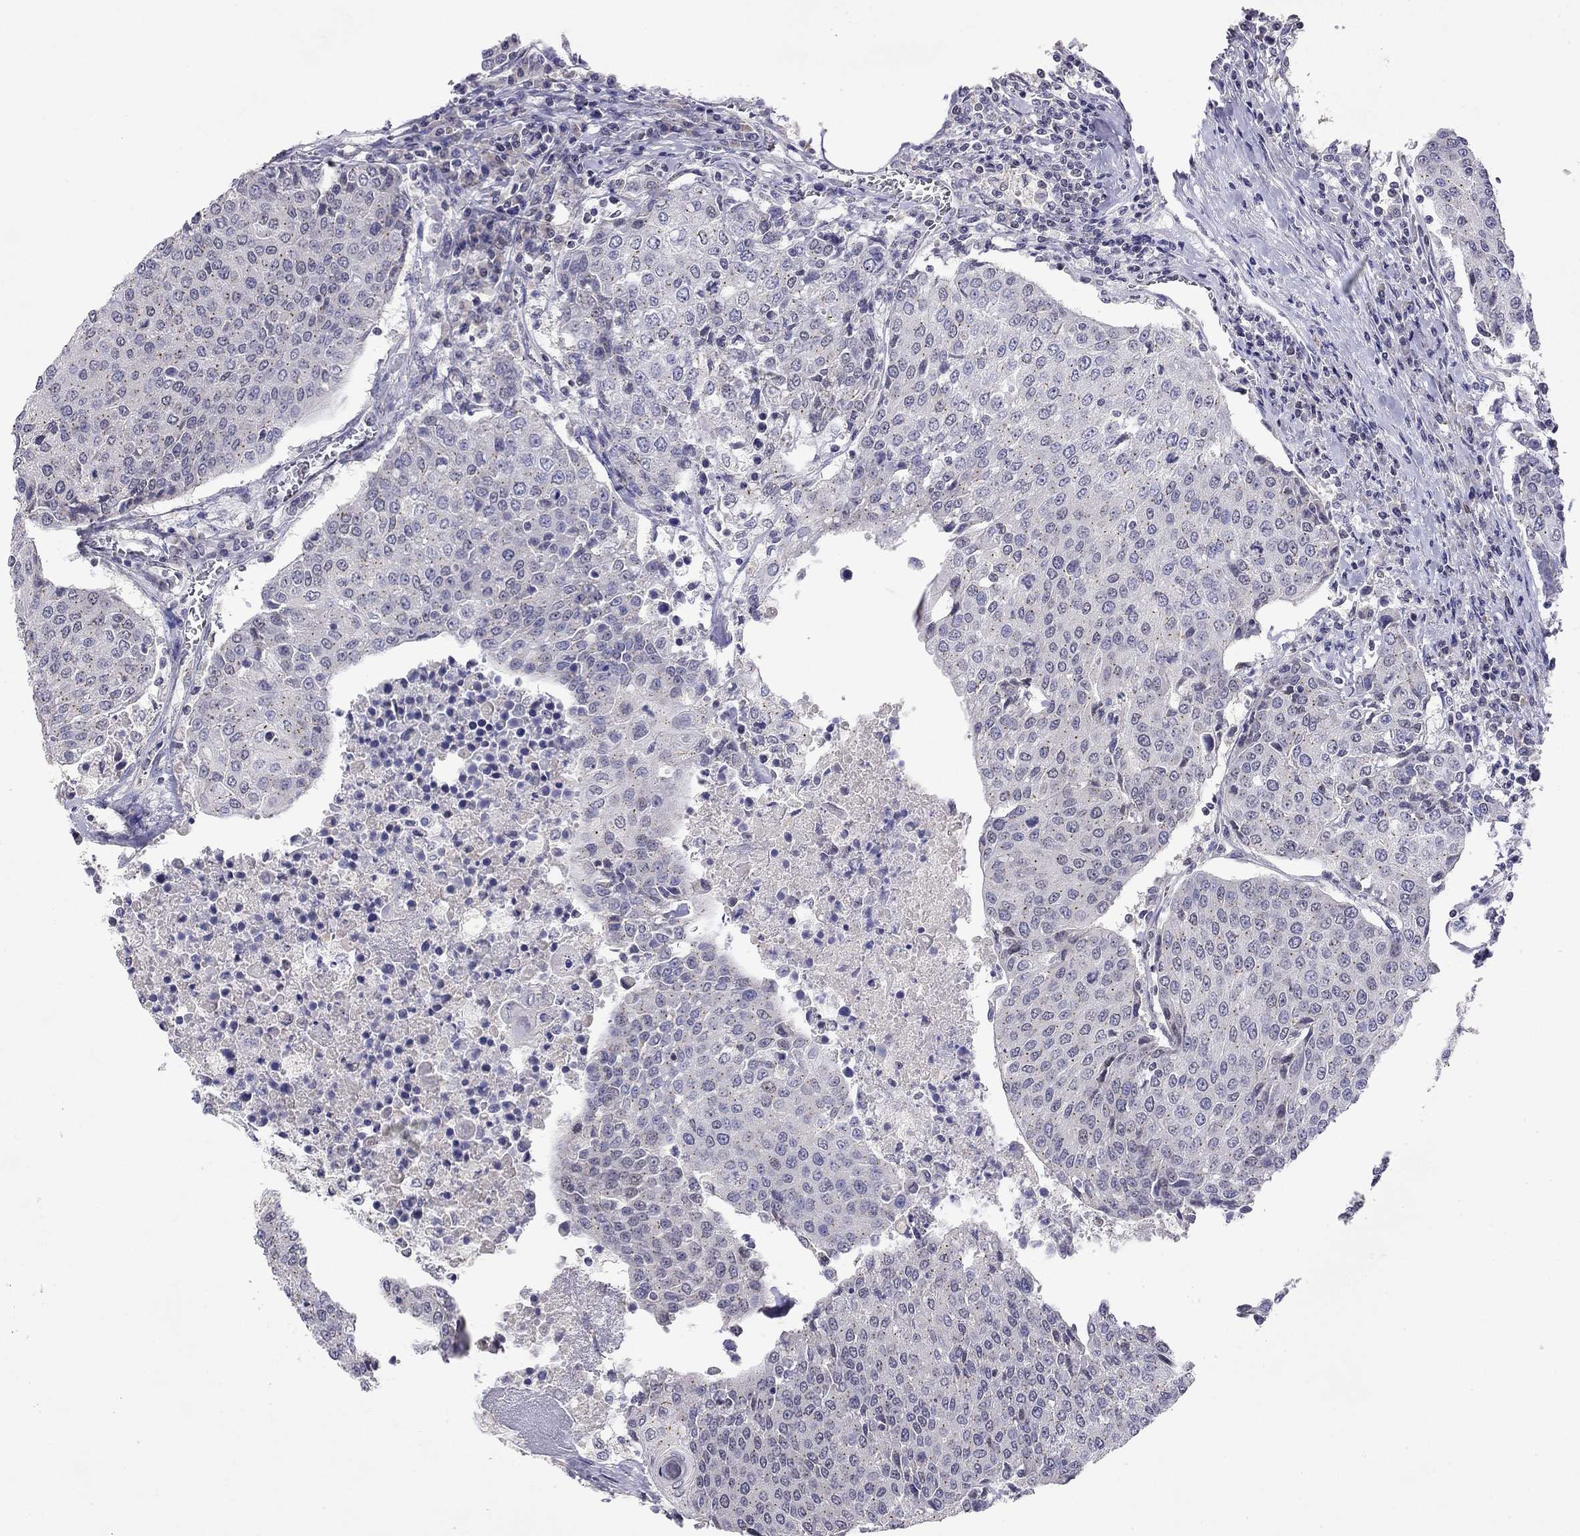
{"staining": {"intensity": "negative", "quantity": "none", "location": "none"}, "tissue": "urothelial cancer", "cell_type": "Tumor cells", "image_type": "cancer", "snomed": [{"axis": "morphology", "description": "Urothelial carcinoma, High grade"}, {"axis": "topography", "description": "Urinary bladder"}], "caption": "This is an immunohistochemistry (IHC) micrograph of urothelial cancer. There is no staining in tumor cells.", "gene": "WNK3", "patient": {"sex": "female", "age": 85}}